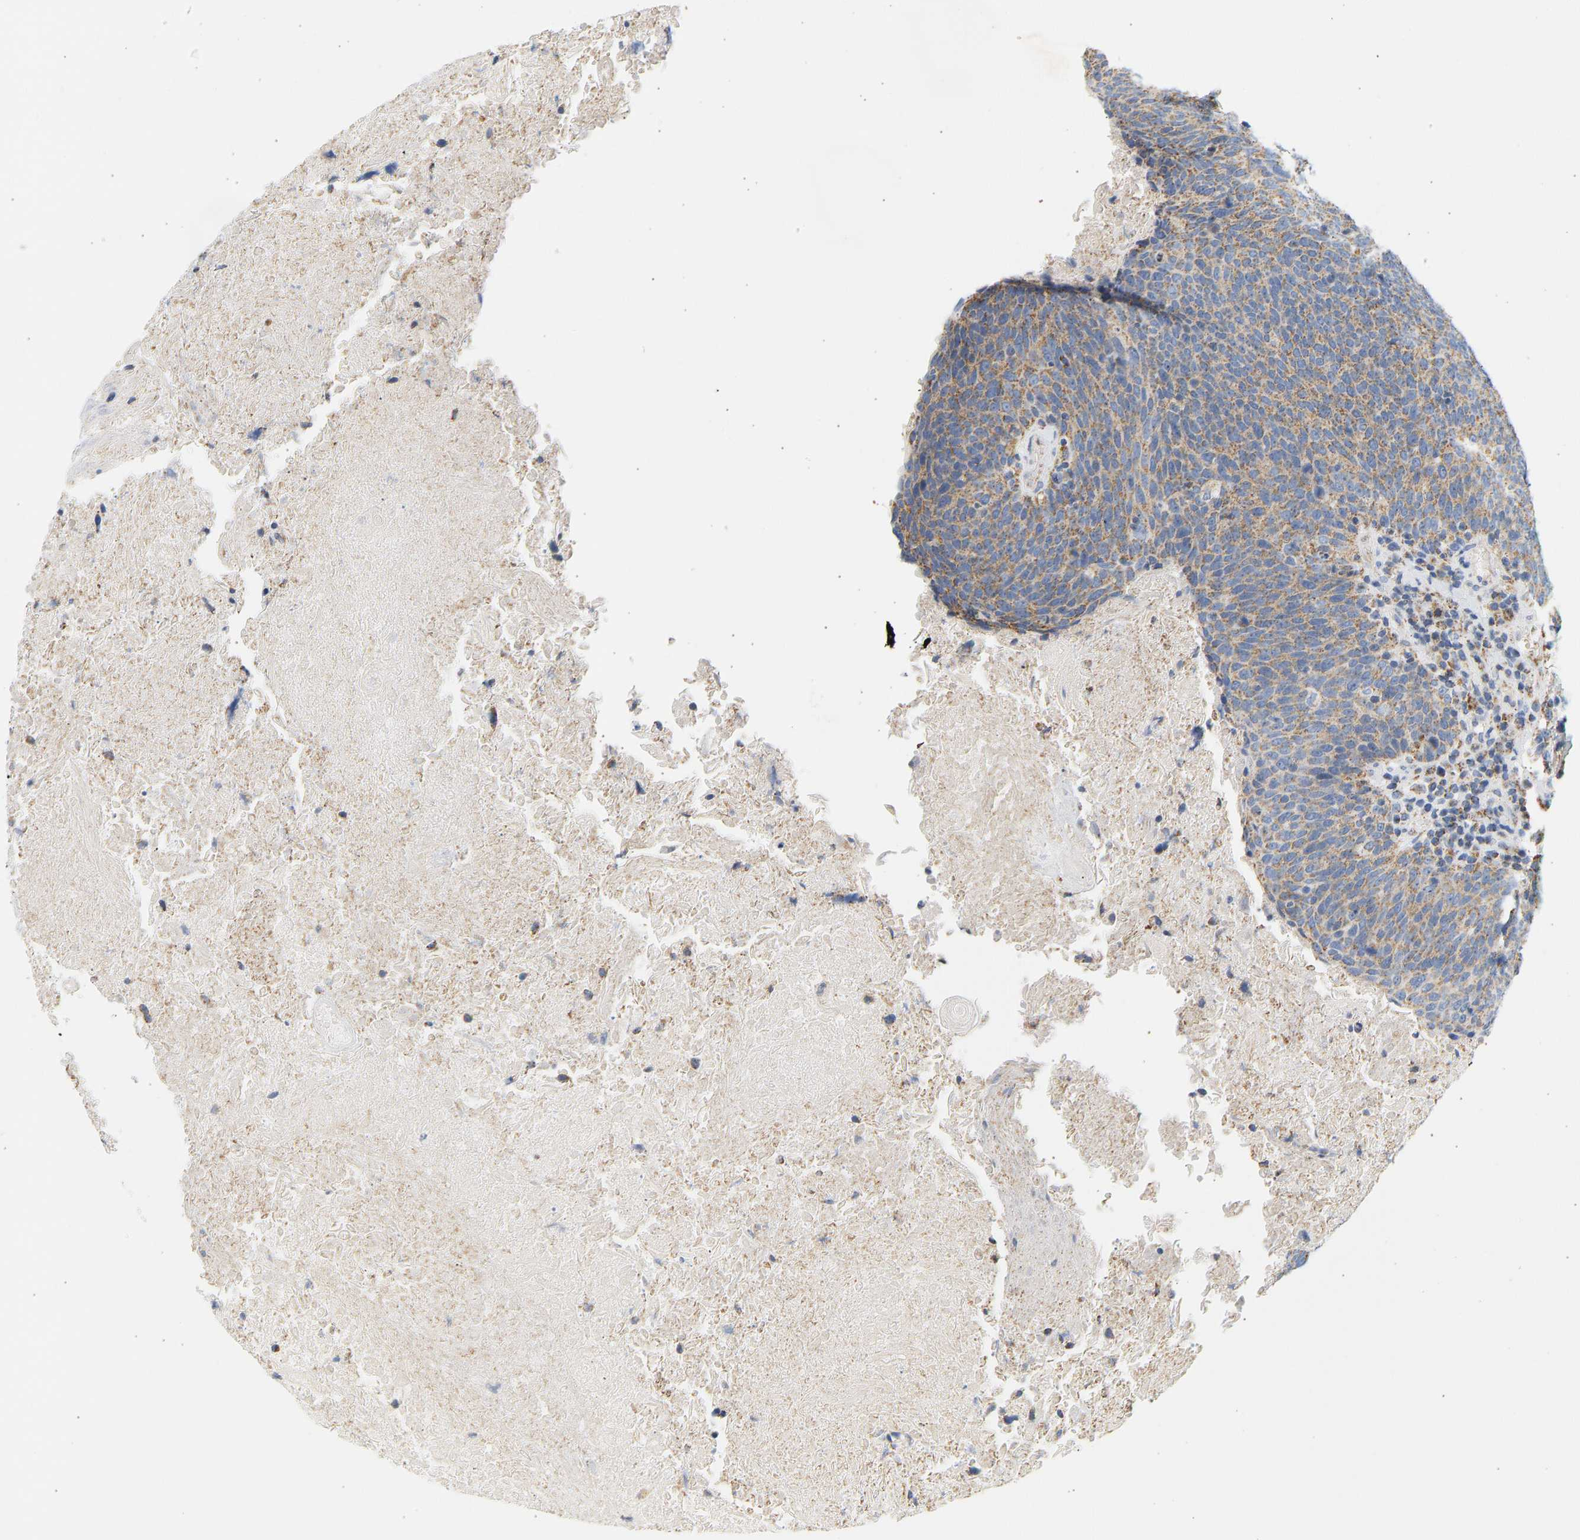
{"staining": {"intensity": "weak", "quantity": ">75%", "location": "cytoplasmic/membranous"}, "tissue": "head and neck cancer", "cell_type": "Tumor cells", "image_type": "cancer", "snomed": [{"axis": "morphology", "description": "Squamous cell carcinoma, NOS"}, {"axis": "morphology", "description": "Squamous cell carcinoma, metastatic, NOS"}, {"axis": "topography", "description": "Lymph node"}, {"axis": "topography", "description": "Head-Neck"}], "caption": "About >75% of tumor cells in head and neck cancer display weak cytoplasmic/membranous protein staining as visualized by brown immunohistochemical staining.", "gene": "GRPEL2", "patient": {"sex": "male", "age": 62}}